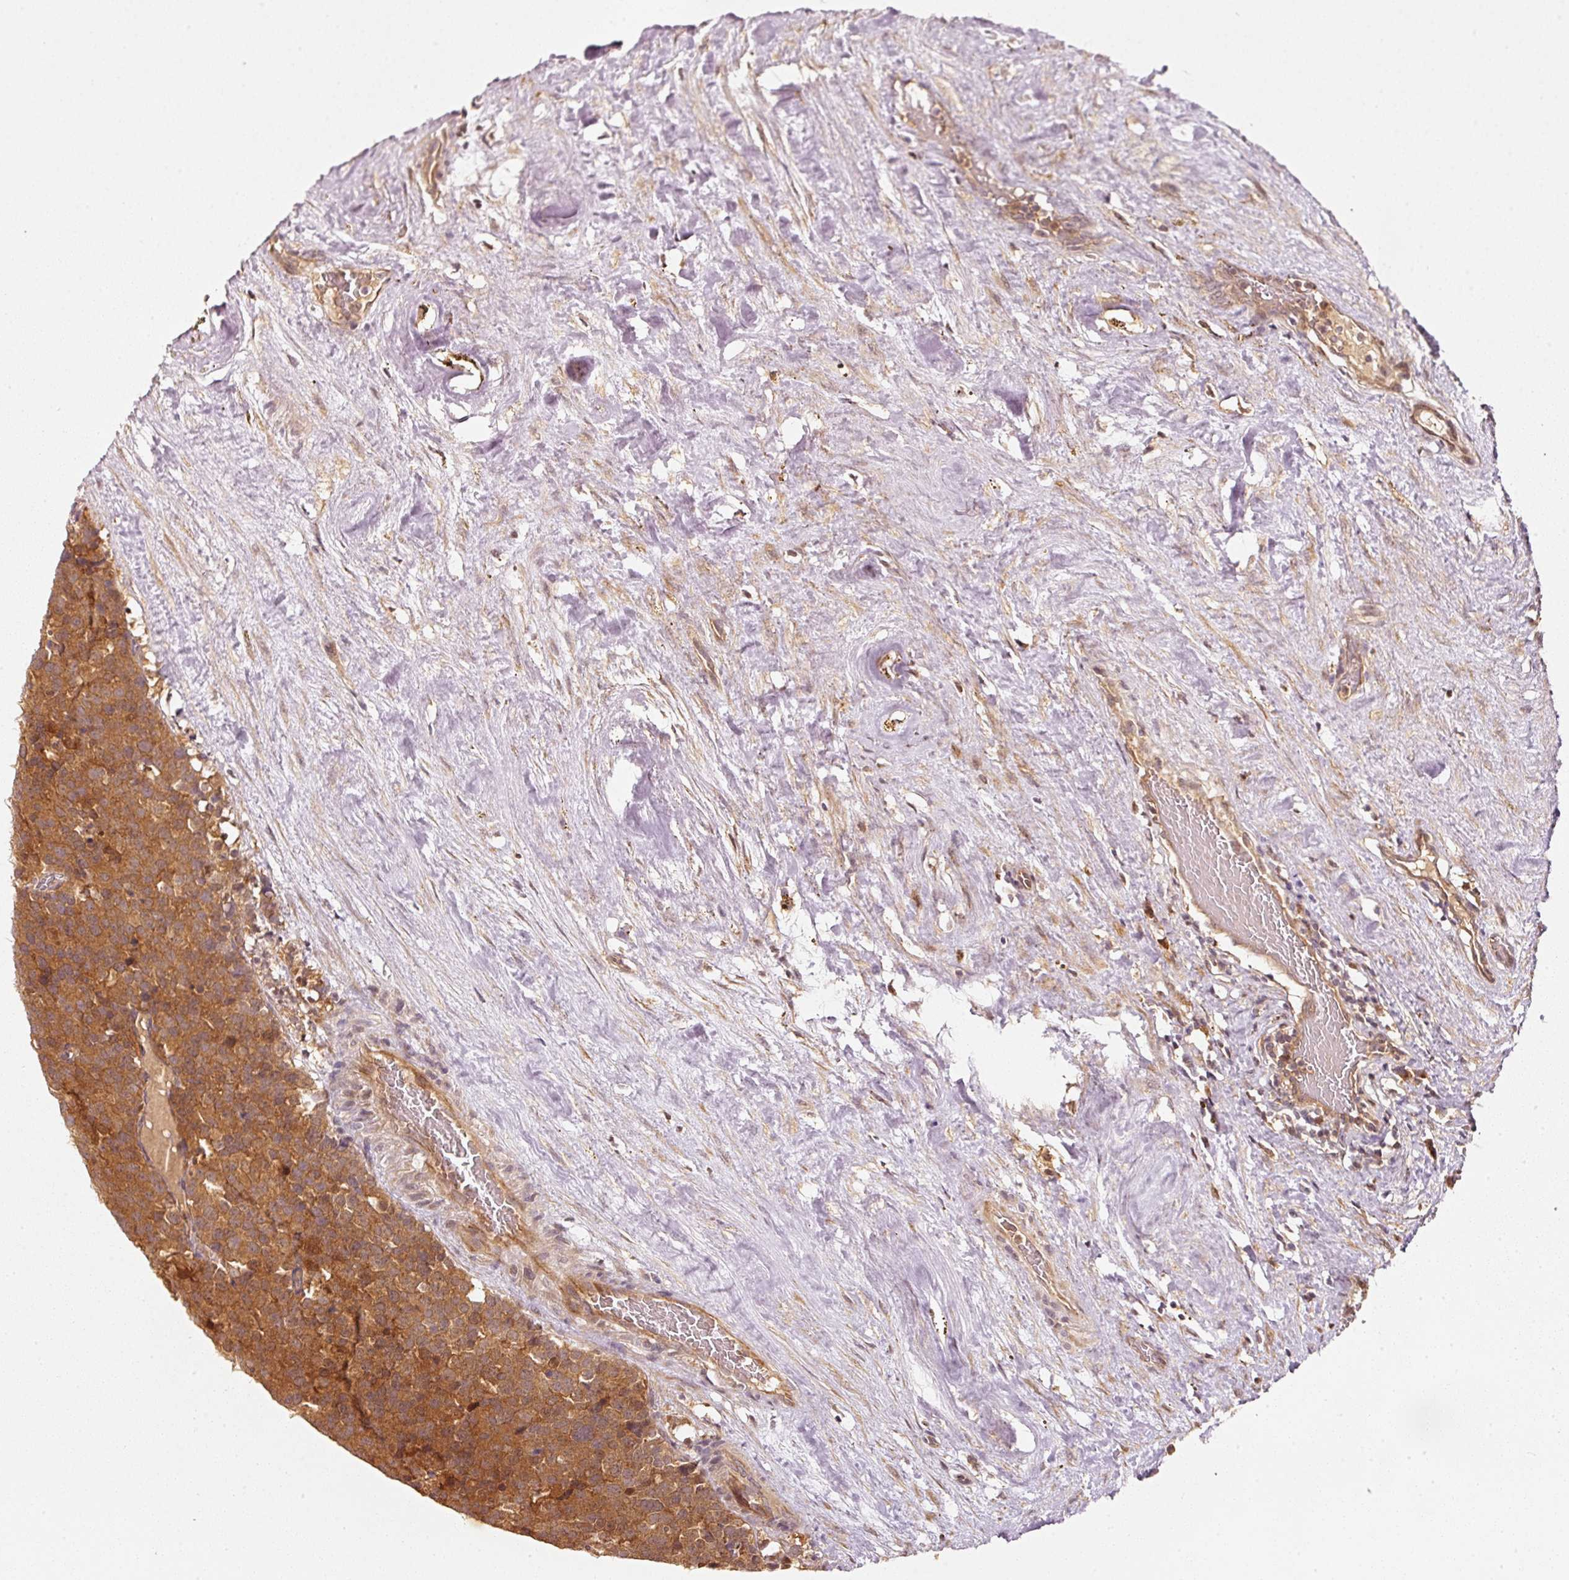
{"staining": {"intensity": "strong", "quantity": ">75%", "location": "cytoplasmic/membranous"}, "tissue": "testis cancer", "cell_type": "Tumor cells", "image_type": "cancer", "snomed": [{"axis": "morphology", "description": "Seminoma, NOS"}, {"axis": "topography", "description": "Testis"}], "caption": "Approximately >75% of tumor cells in testis cancer show strong cytoplasmic/membranous protein staining as visualized by brown immunohistochemical staining.", "gene": "RRAS2", "patient": {"sex": "male", "age": 71}}